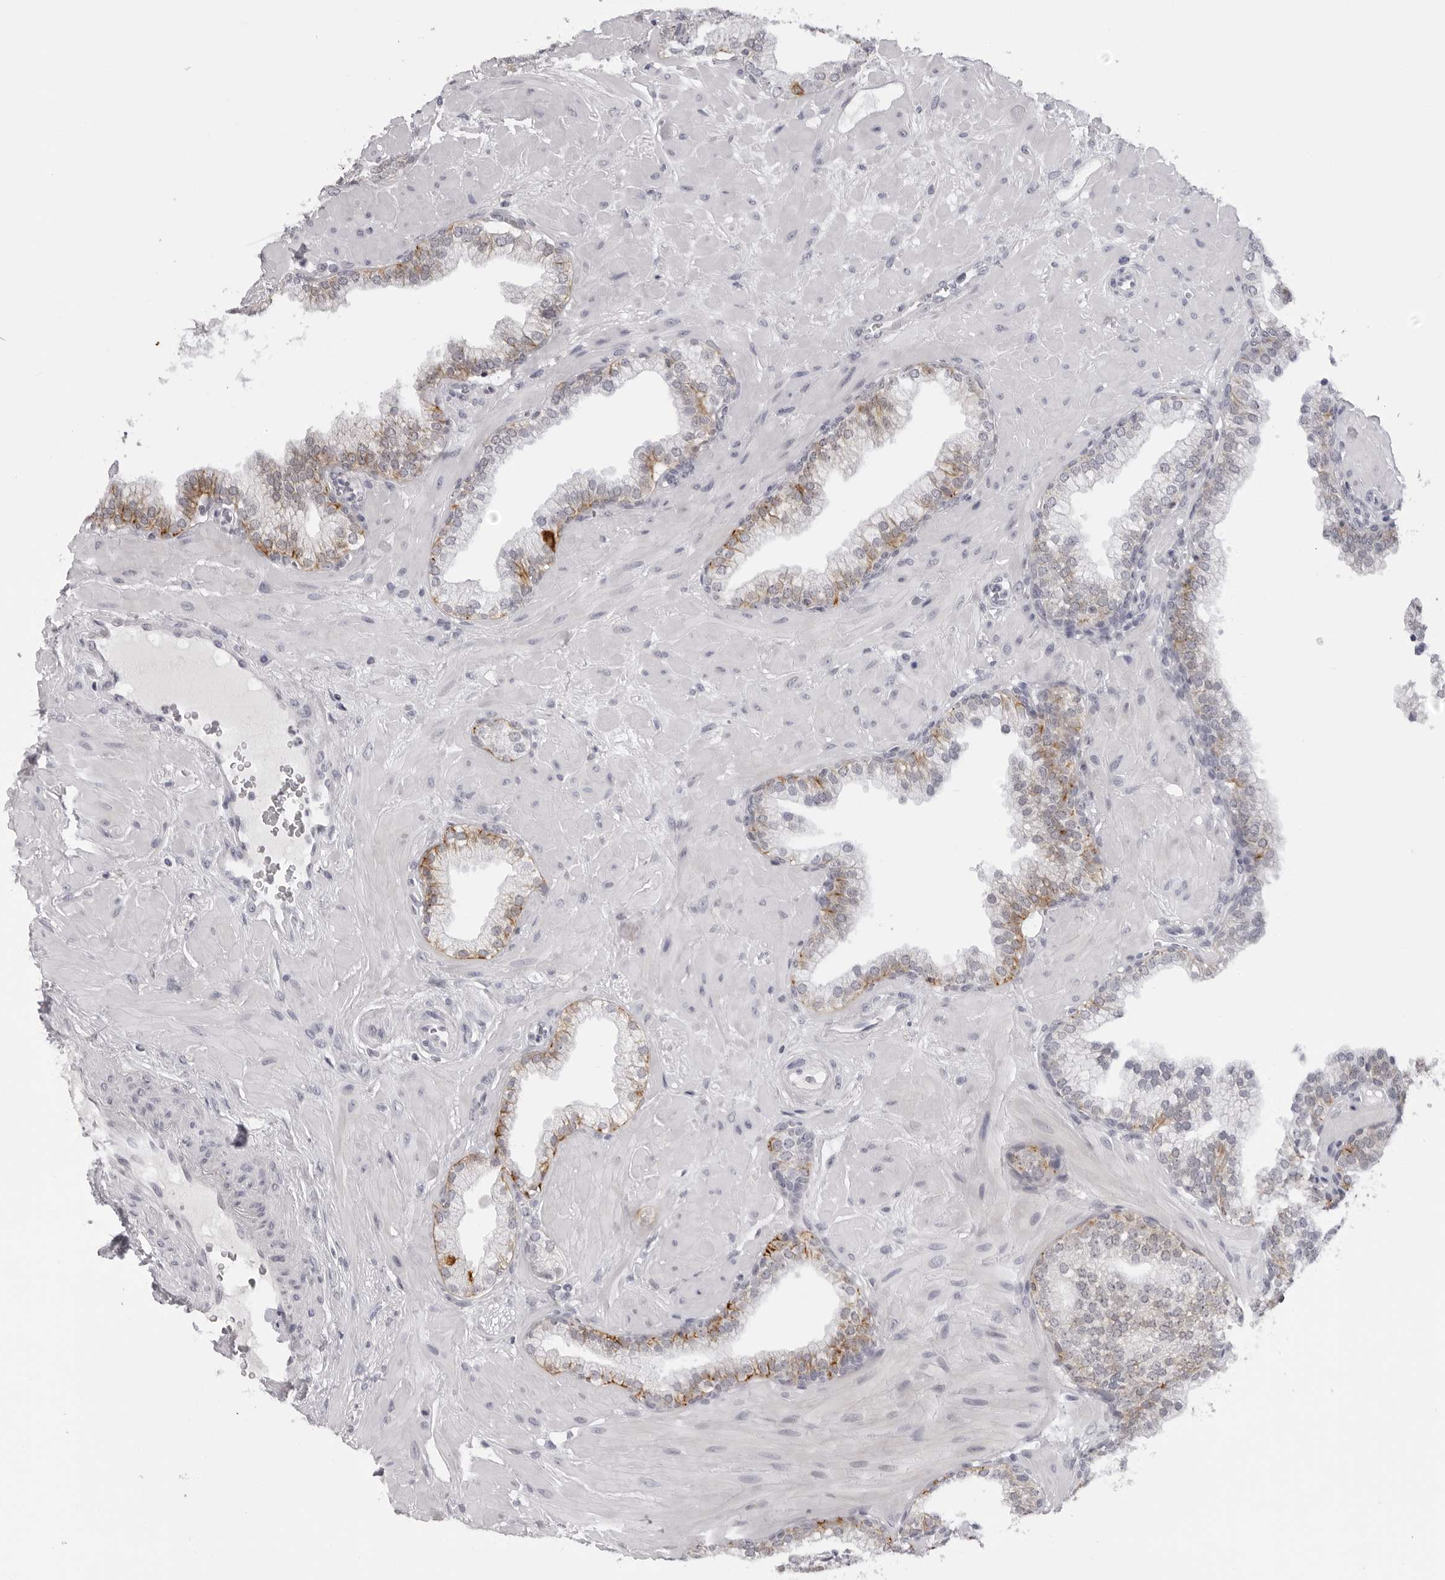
{"staining": {"intensity": "weak", "quantity": "<25%", "location": "cytoplasmic/membranous"}, "tissue": "prostate", "cell_type": "Glandular cells", "image_type": "normal", "snomed": [{"axis": "morphology", "description": "Normal tissue, NOS"}, {"axis": "morphology", "description": "Urothelial carcinoma, Low grade"}, {"axis": "topography", "description": "Urinary bladder"}, {"axis": "topography", "description": "Prostate"}], "caption": "This is a micrograph of immunohistochemistry staining of unremarkable prostate, which shows no staining in glandular cells. (DAB IHC, high magnification).", "gene": "DNALI1", "patient": {"sex": "male", "age": 60}}